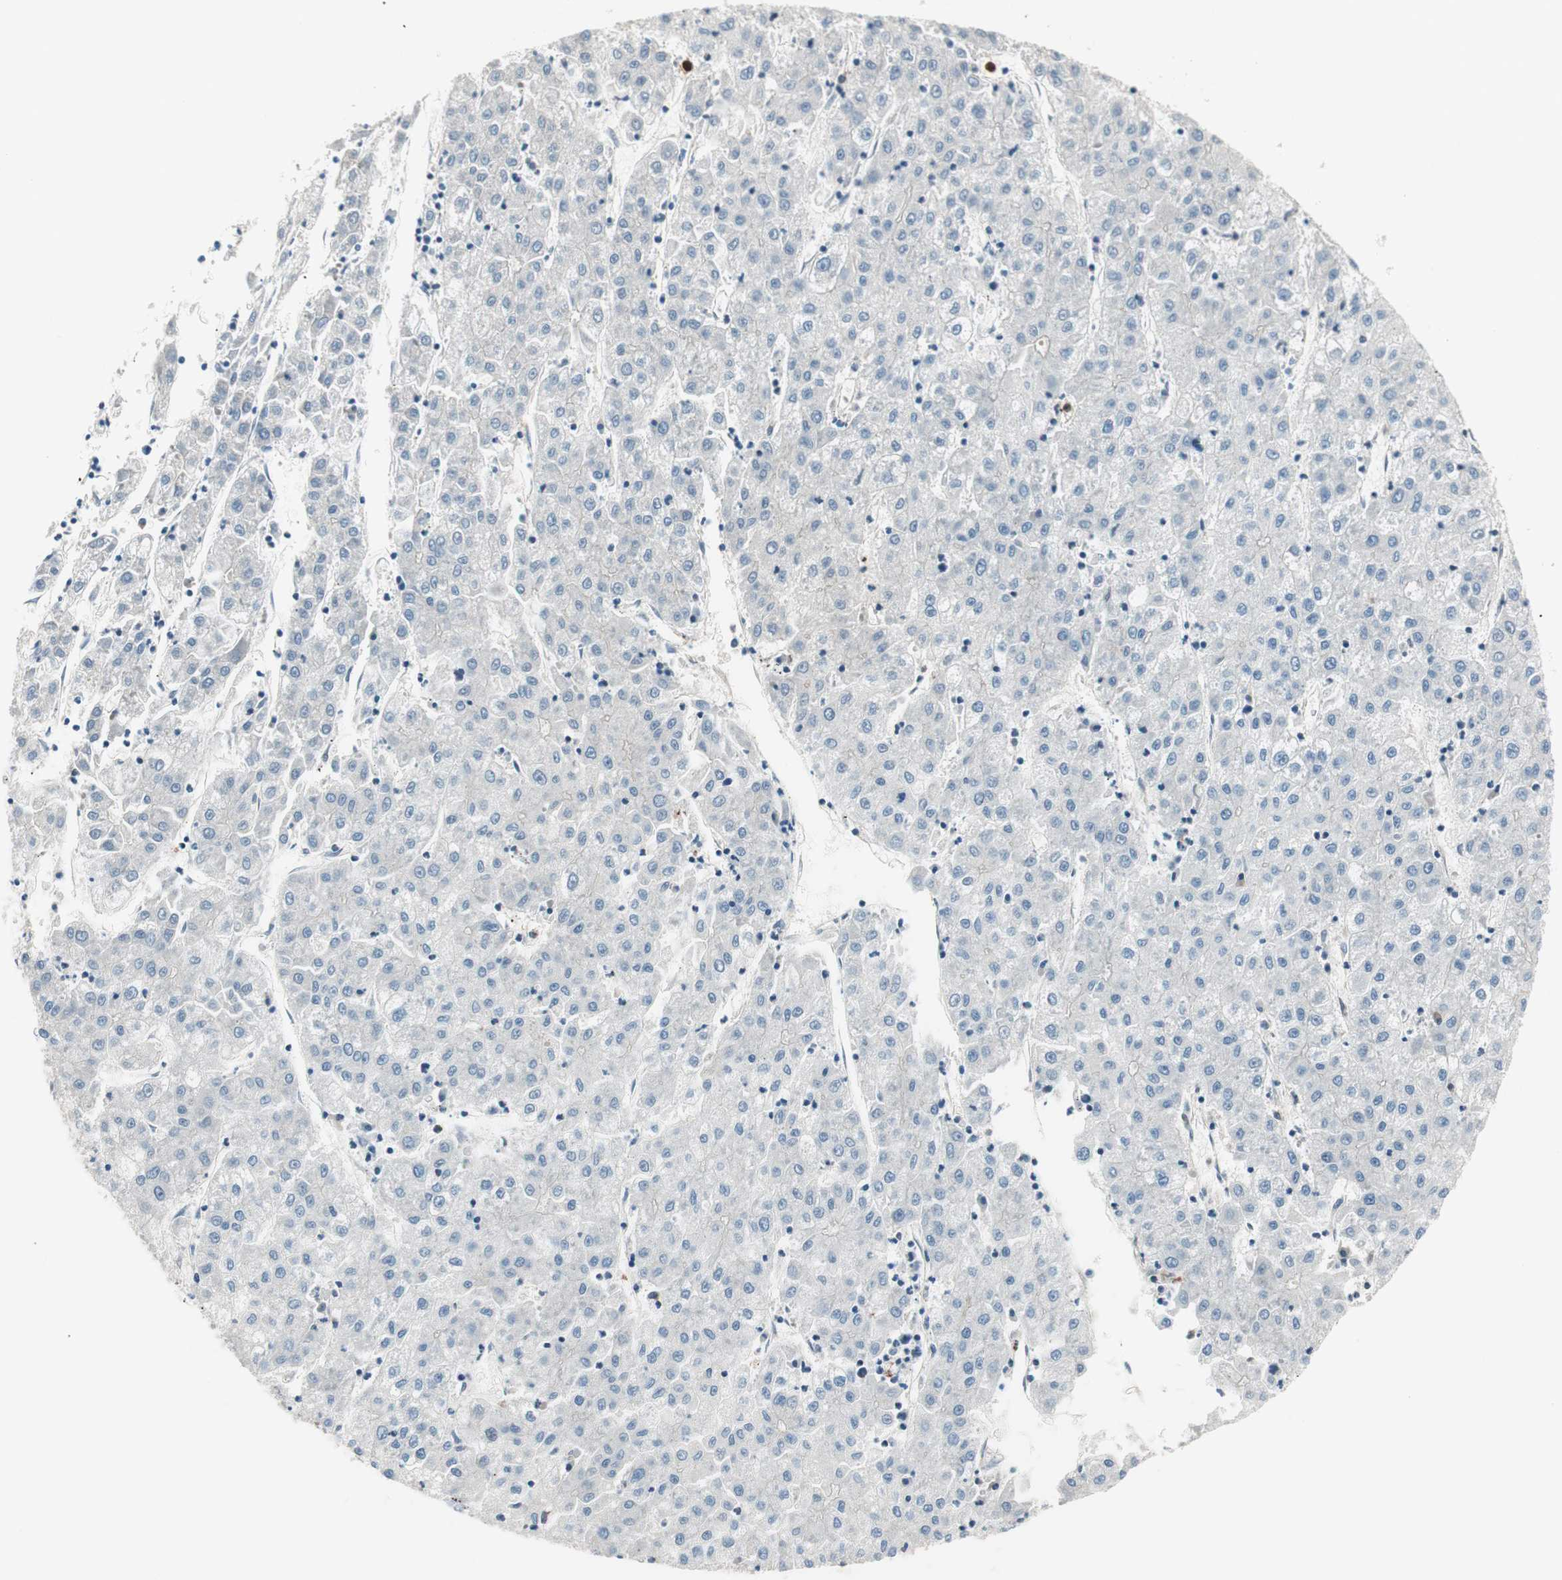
{"staining": {"intensity": "negative", "quantity": "none", "location": "none"}, "tissue": "liver cancer", "cell_type": "Tumor cells", "image_type": "cancer", "snomed": [{"axis": "morphology", "description": "Carcinoma, Hepatocellular, NOS"}, {"axis": "topography", "description": "Liver"}], "caption": "Immunohistochemical staining of liver hepatocellular carcinoma displays no significant staining in tumor cells. The staining is performed using DAB (3,3'-diaminobenzidine) brown chromogen with nuclei counter-stained in using hematoxylin.", "gene": "TSG101", "patient": {"sex": "male", "age": 72}}